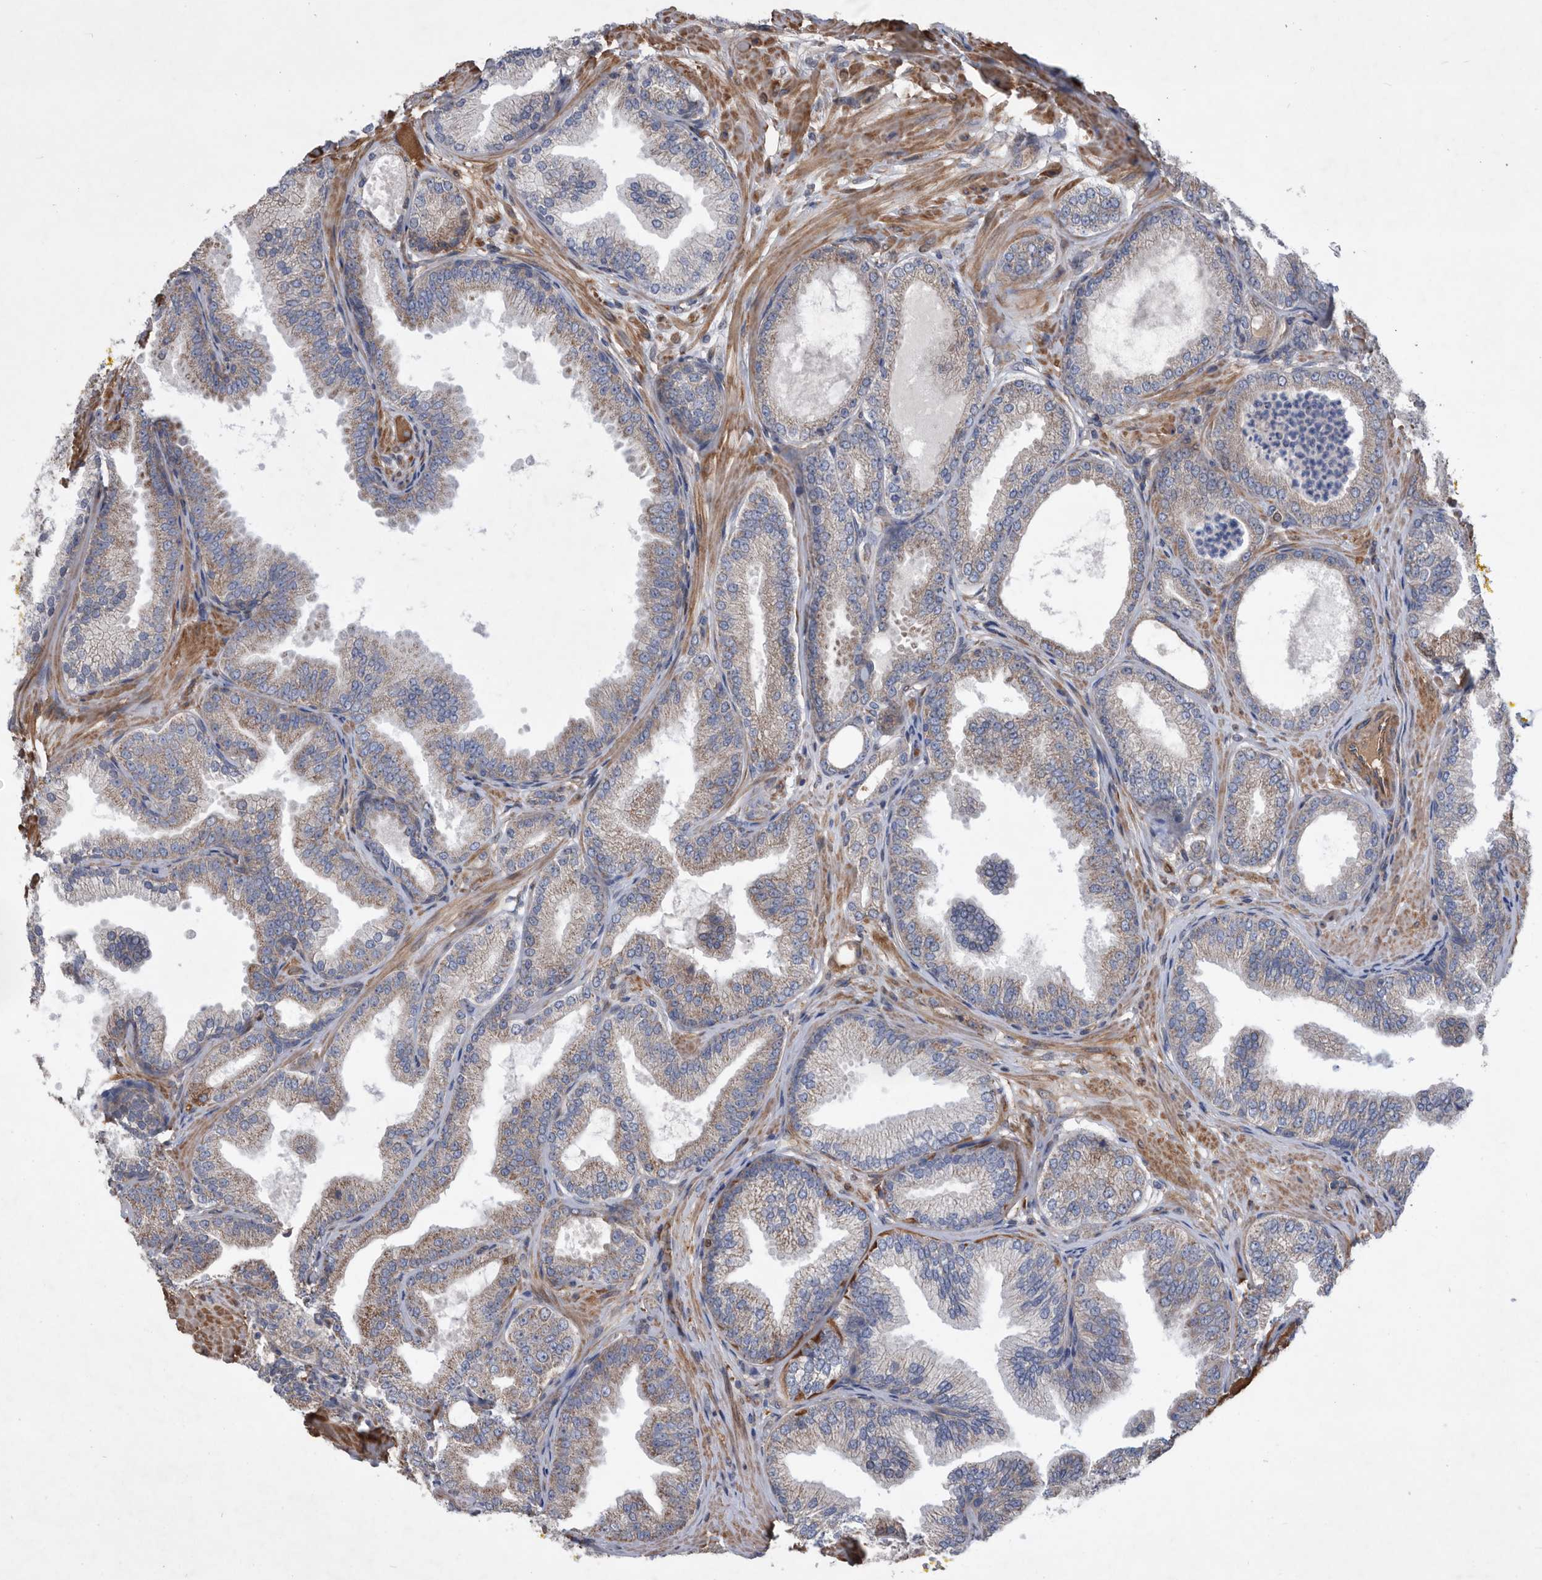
{"staining": {"intensity": "weak", "quantity": "25%-75%", "location": "cytoplasmic/membranous"}, "tissue": "prostate cancer", "cell_type": "Tumor cells", "image_type": "cancer", "snomed": [{"axis": "morphology", "description": "Adenocarcinoma, Low grade"}, {"axis": "topography", "description": "Prostate"}], "caption": "Immunohistochemical staining of human prostate low-grade adenocarcinoma shows weak cytoplasmic/membranous protein staining in approximately 25%-75% of tumor cells.", "gene": "ATP13A3", "patient": {"sex": "male", "age": 63}}